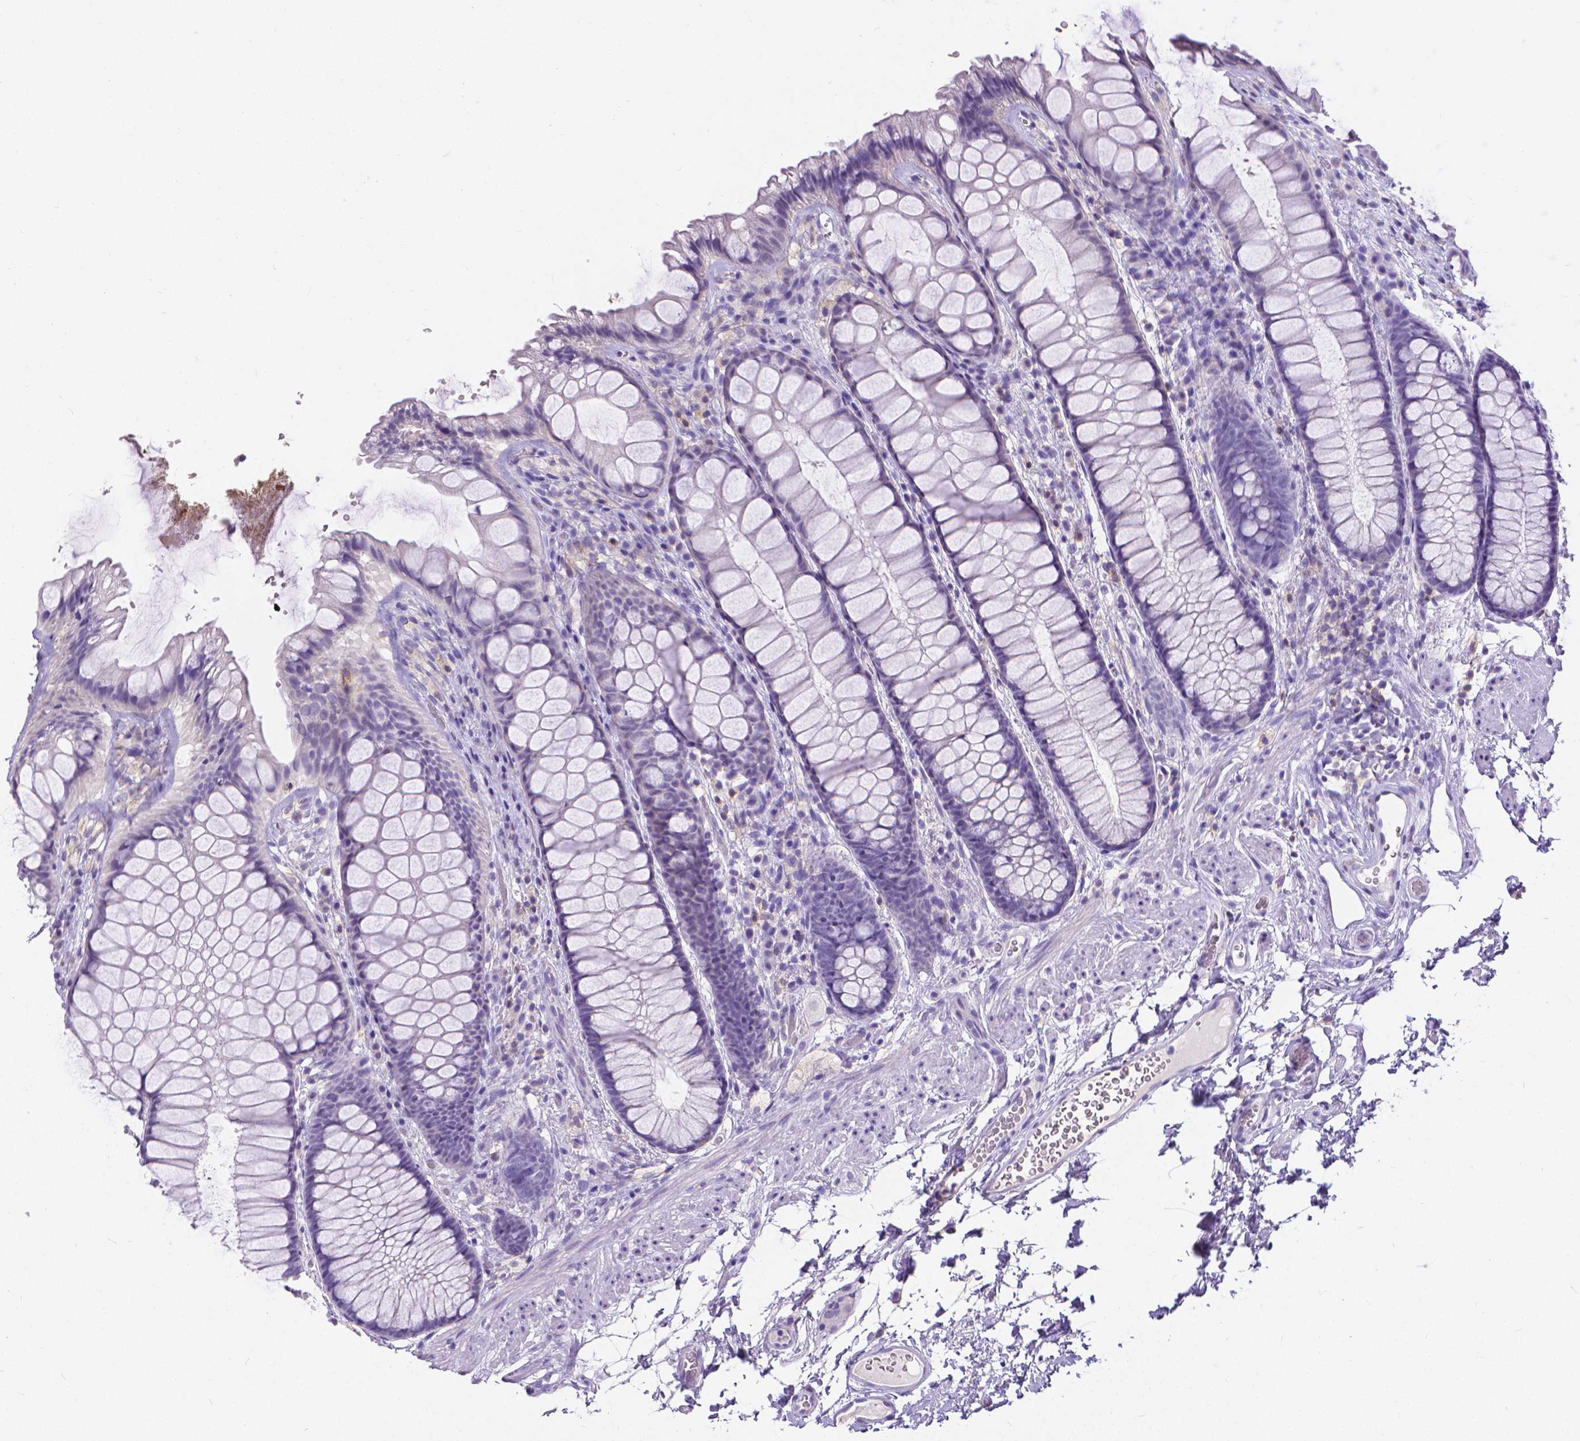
{"staining": {"intensity": "negative", "quantity": "none", "location": "none"}, "tissue": "rectum", "cell_type": "Glandular cells", "image_type": "normal", "snomed": [{"axis": "morphology", "description": "Normal tissue, NOS"}, {"axis": "topography", "description": "Rectum"}], "caption": "Rectum stained for a protein using immunohistochemistry exhibits no staining glandular cells.", "gene": "CD4", "patient": {"sex": "female", "age": 62}}